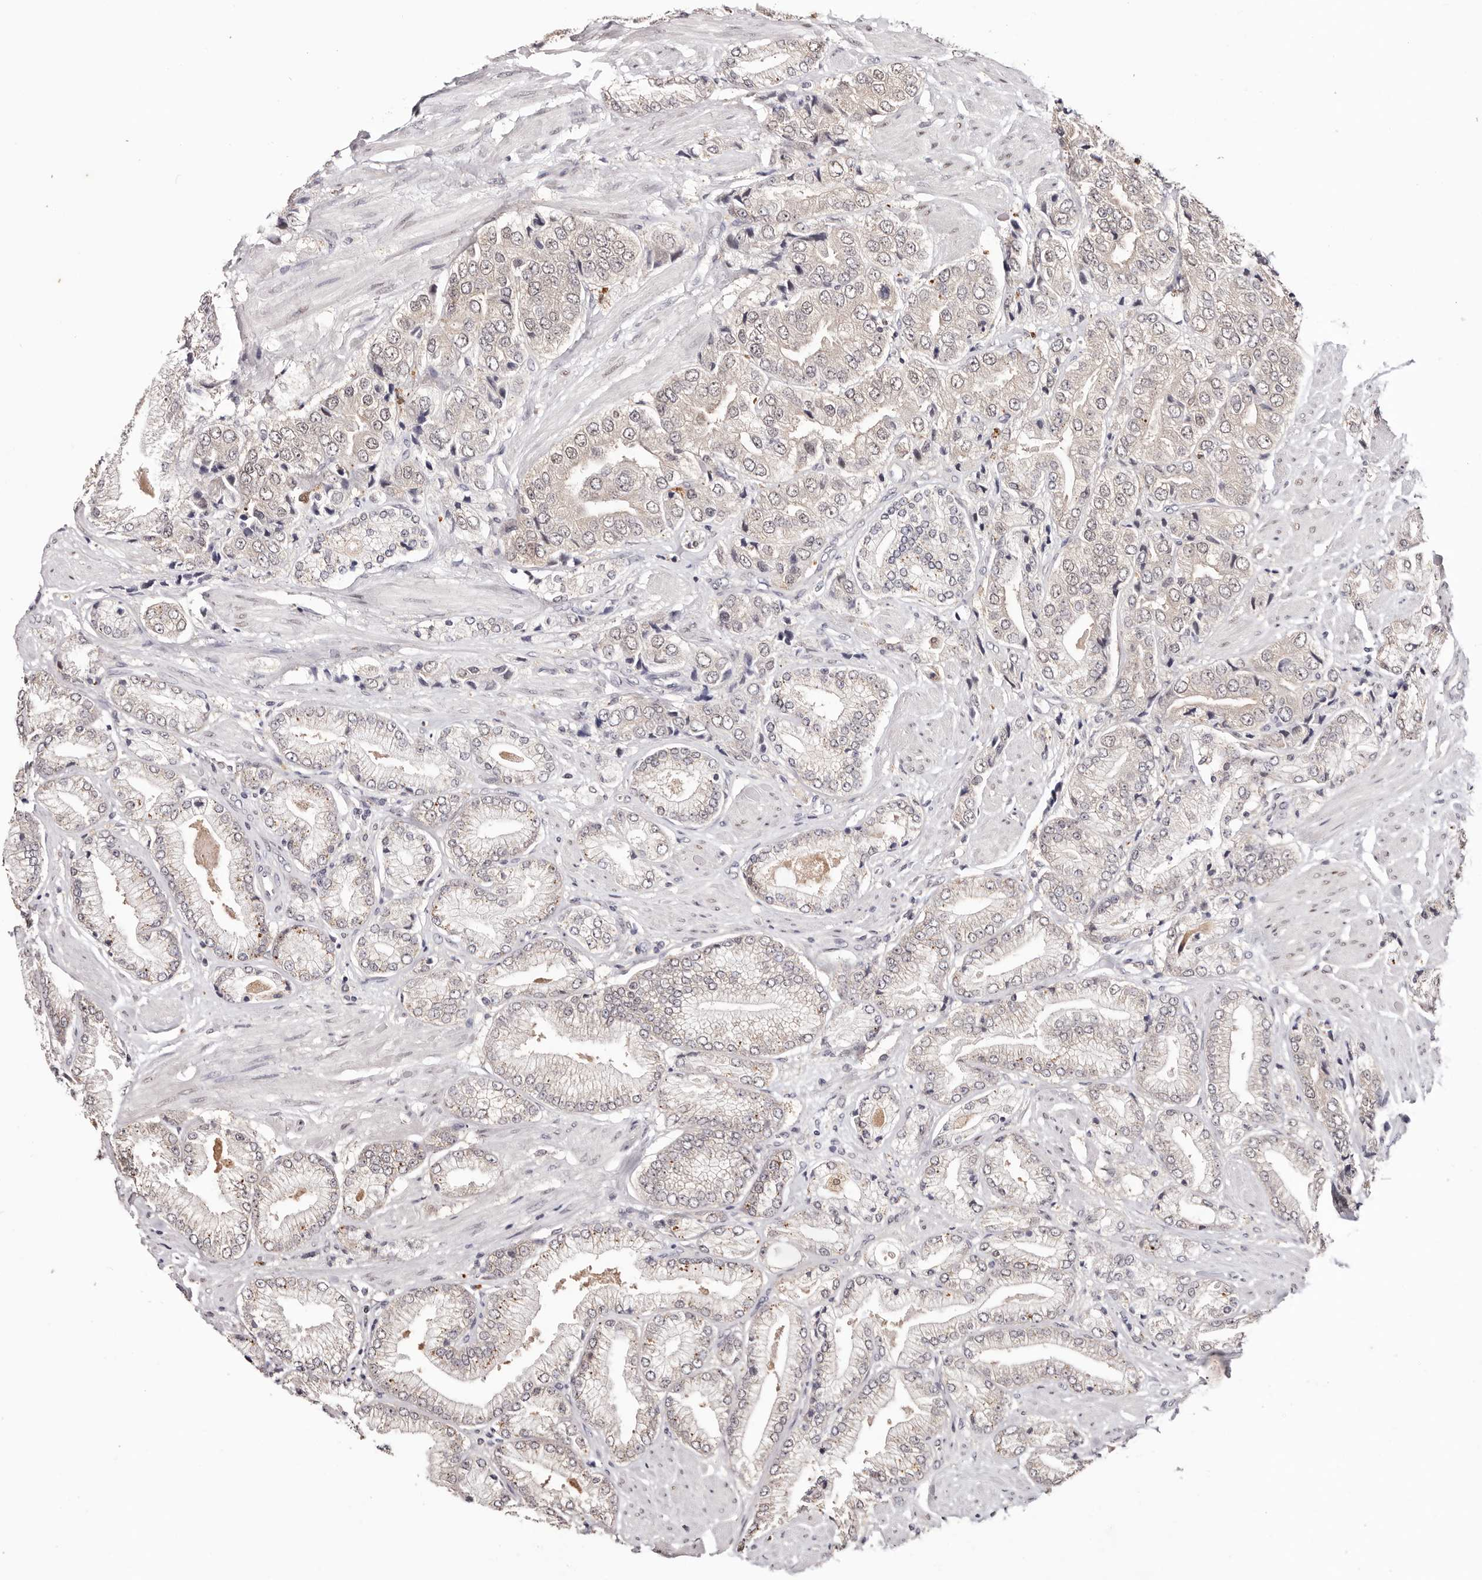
{"staining": {"intensity": "weak", "quantity": "<25%", "location": "cytoplasmic/membranous,nuclear"}, "tissue": "prostate cancer", "cell_type": "Tumor cells", "image_type": "cancer", "snomed": [{"axis": "morphology", "description": "Adenocarcinoma, High grade"}, {"axis": "topography", "description": "Prostate"}], "caption": "IHC of human prostate high-grade adenocarcinoma reveals no expression in tumor cells. (IHC, brightfield microscopy, high magnification).", "gene": "TYW3", "patient": {"sex": "male", "age": 50}}